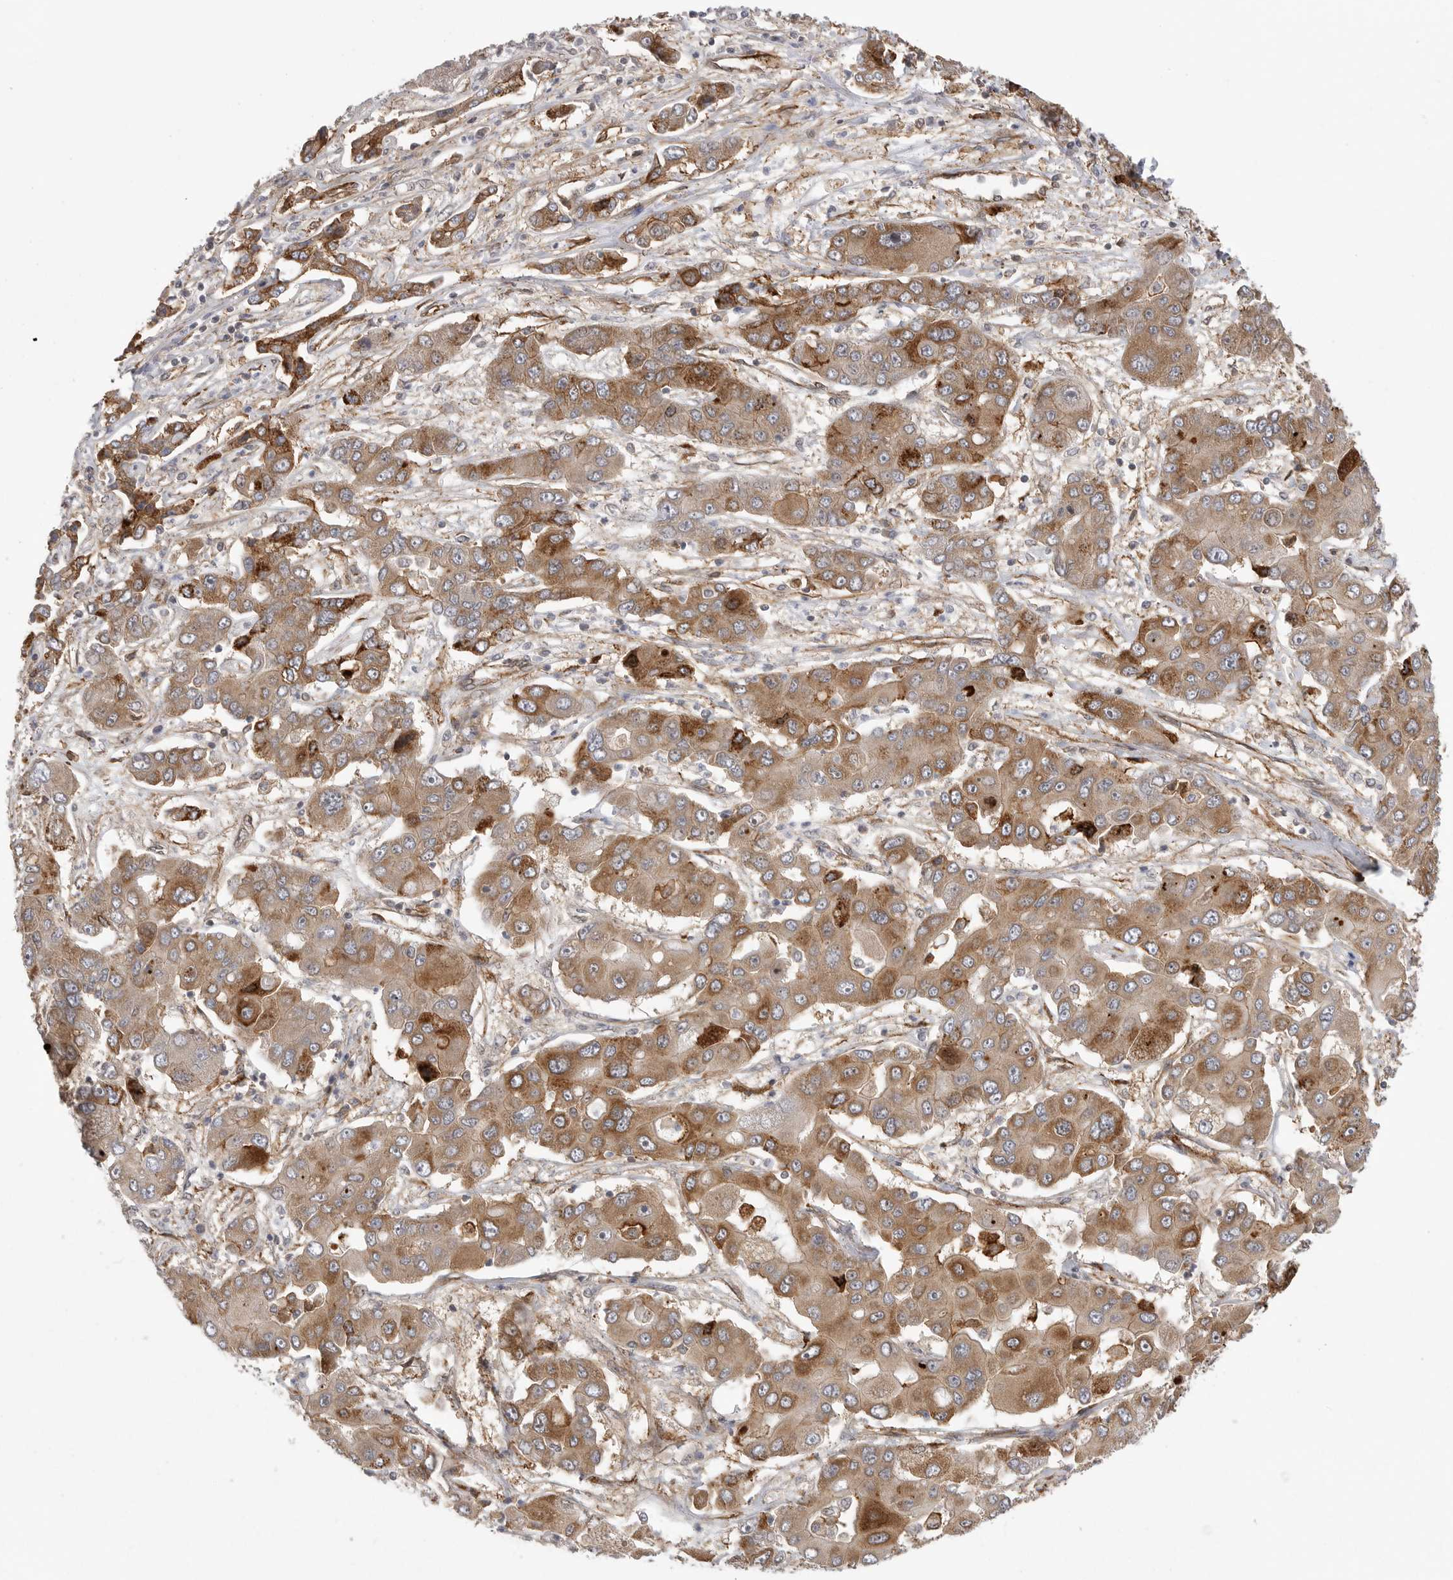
{"staining": {"intensity": "moderate", "quantity": ">75%", "location": "cytoplasmic/membranous"}, "tissue": "liver cancer", "cell_type": "Tumor cells", "image_type": "cancer", "snomed": [{"axis": "morphology", "description": "Cholangiocarcinoma"}, {"axis": "topography", "description": "Liver"}], "caption": "A histopathology image of liver cholangiocarcinoma stained for a protein shows moderate cytoplasmic/membranous brown staining in tumor cells.", "gene": "NECTIN1", "patient": {"sex": "male", "age": 67}}